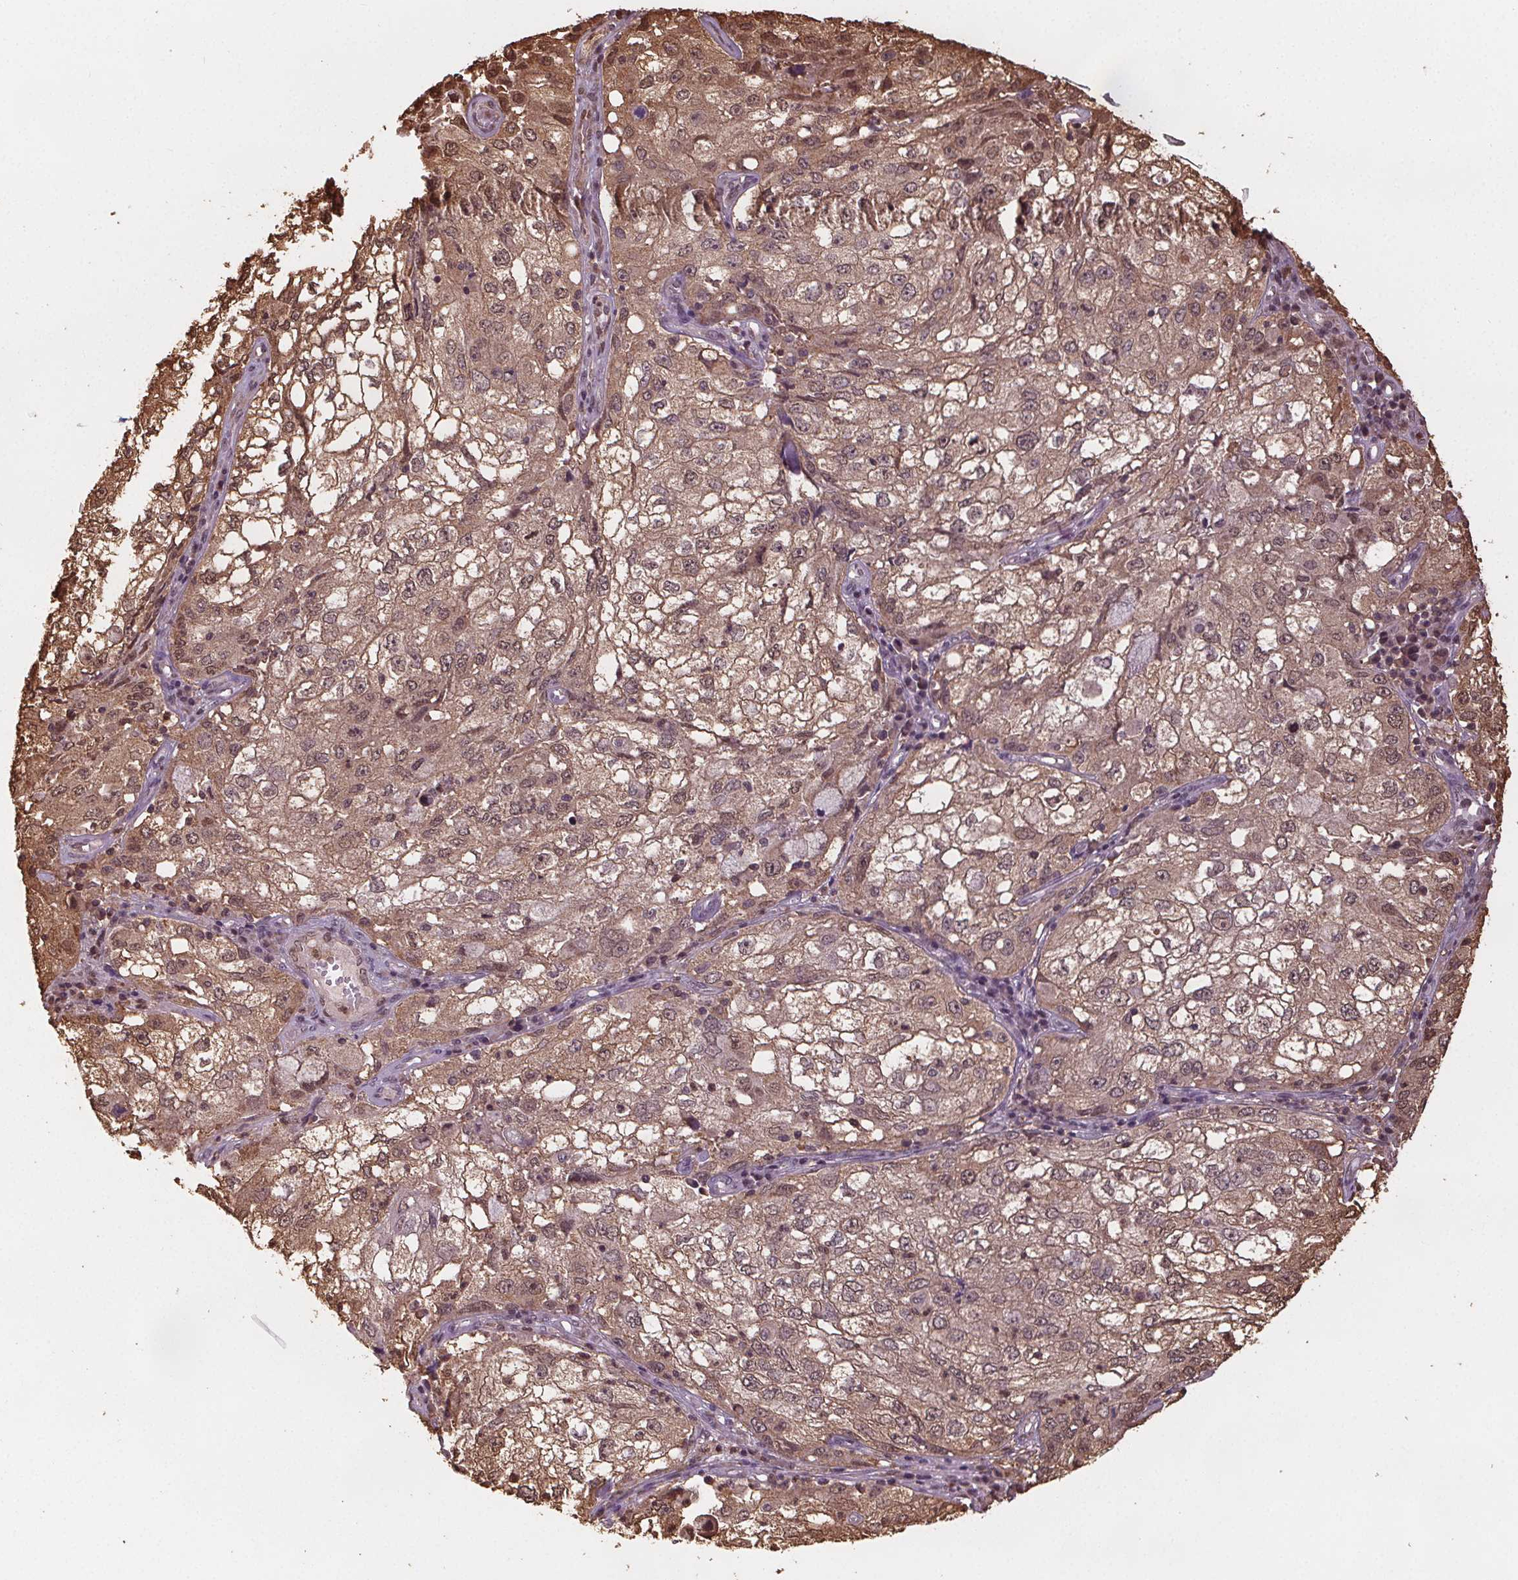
{"staining": {"intensity": "moderate", "quantity": ">75%", "location": "cytoplasmic/membranous,nuclear"}, "tissue": "cervical cancer", "cell_type": "Tumor cells", "image_type": "cancer", "snomed": [{"axis": "morphology", "description": "Squamous cell carcinoma, NOS"}, {"axis": "topography", "description": "Cervix"}], "caption": "An image of human cervical squamous cell carcinoma stained for a protein displays moderate cytoplasmic/membranous and nuclear brown staining in tumor cells. (Stains: DAB in brown, nuclei in blue, Microscopy: brightfield microscopy at high magnification).", "gene": "ENO1", "patient": {"sex": "female", "age": 36}}